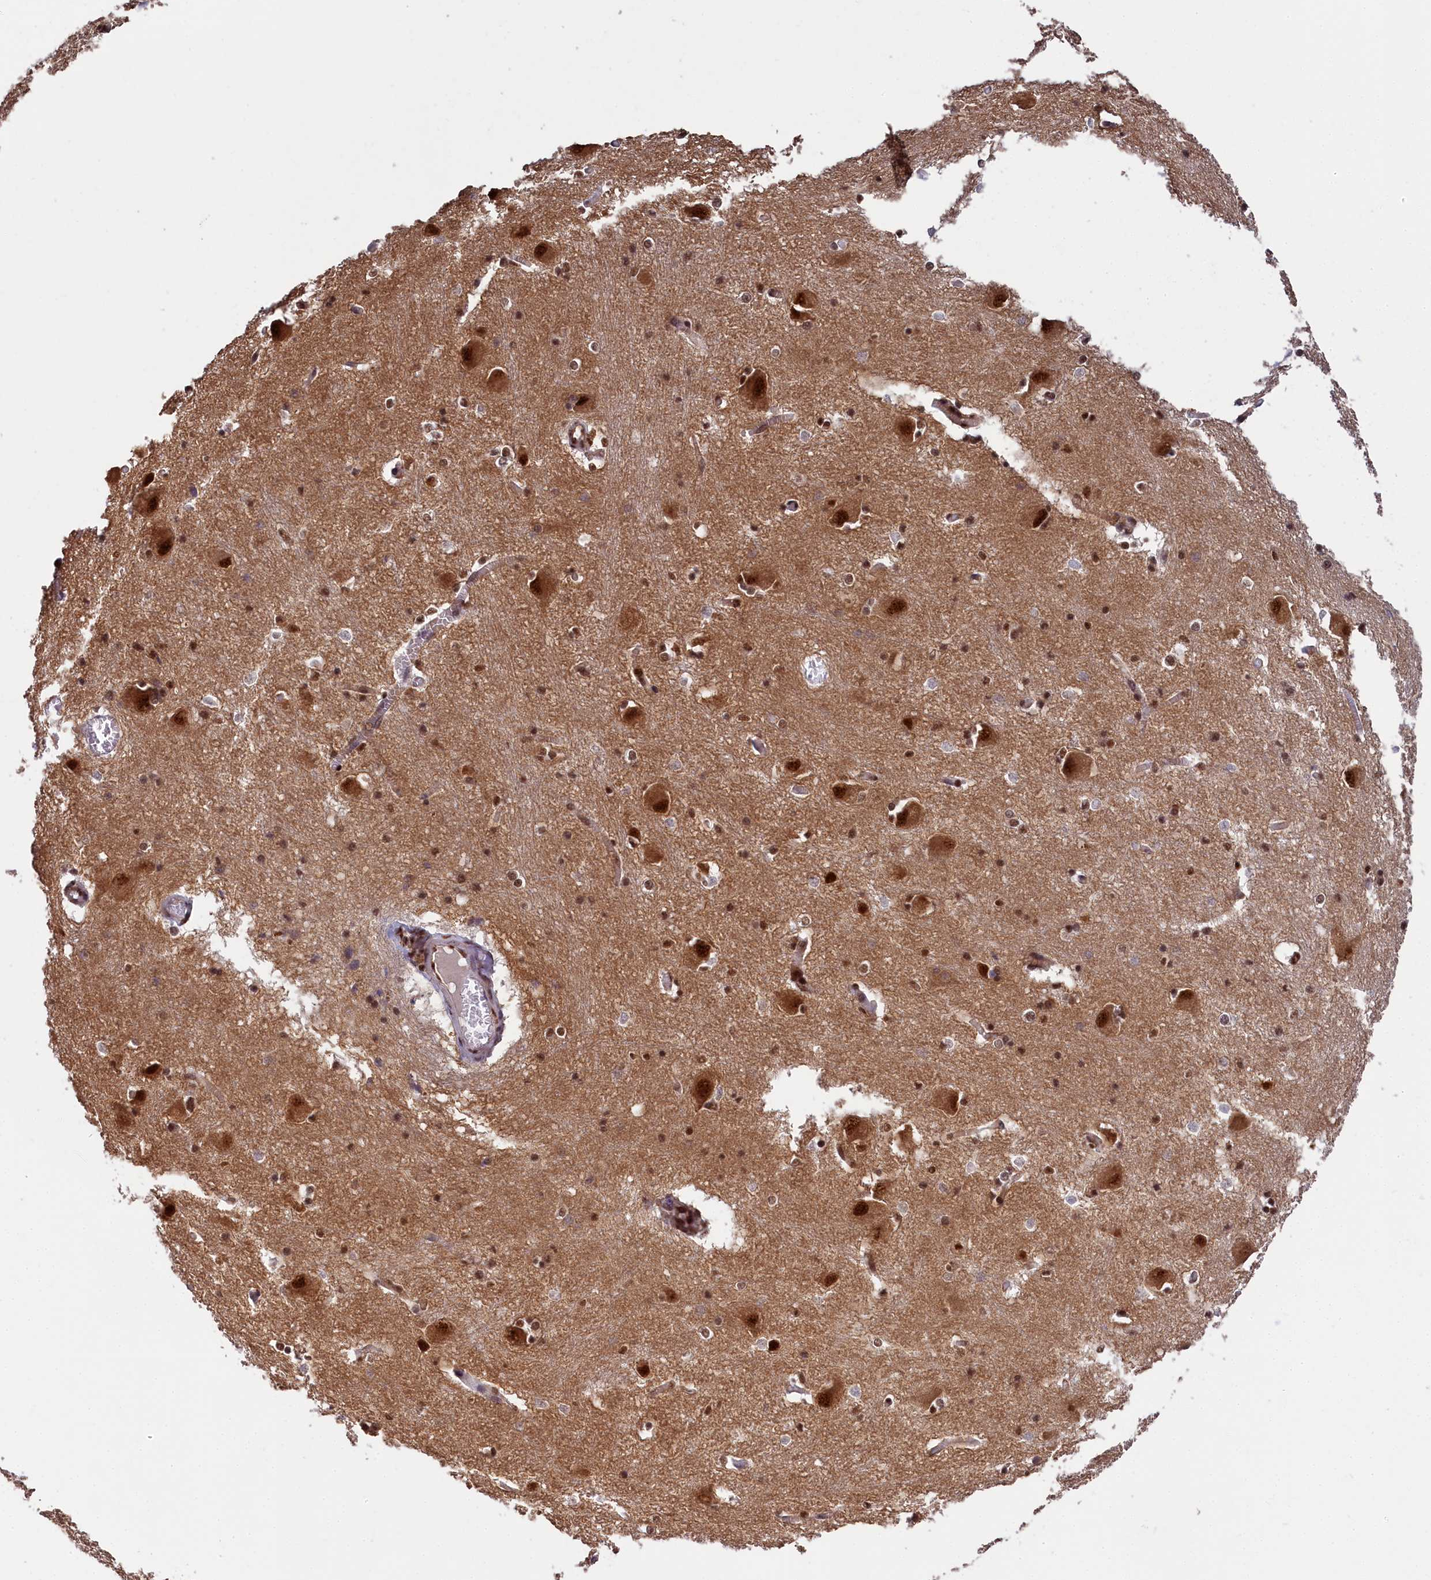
{"staining": {"intensity": "strong", "quantity": "25%-75%", "location": "nuclear"}, "tissue": "caudate", "cell_type": "Glial cells", "image_type": "normal", "snomed": [{"axis": "morphology", "description": "Normal tissue, NOS"}, {"axis": "topography", "description": "Lateral ventricle wall"}], "caption": "An image of human caudate stained for a protein displays strong nuclear brown staining in glial cells. (DAB = brown stain, brightfield microscopy at high magnification).", "gene": "ADIG", "patient": {"sex": "male", "age": 37}}